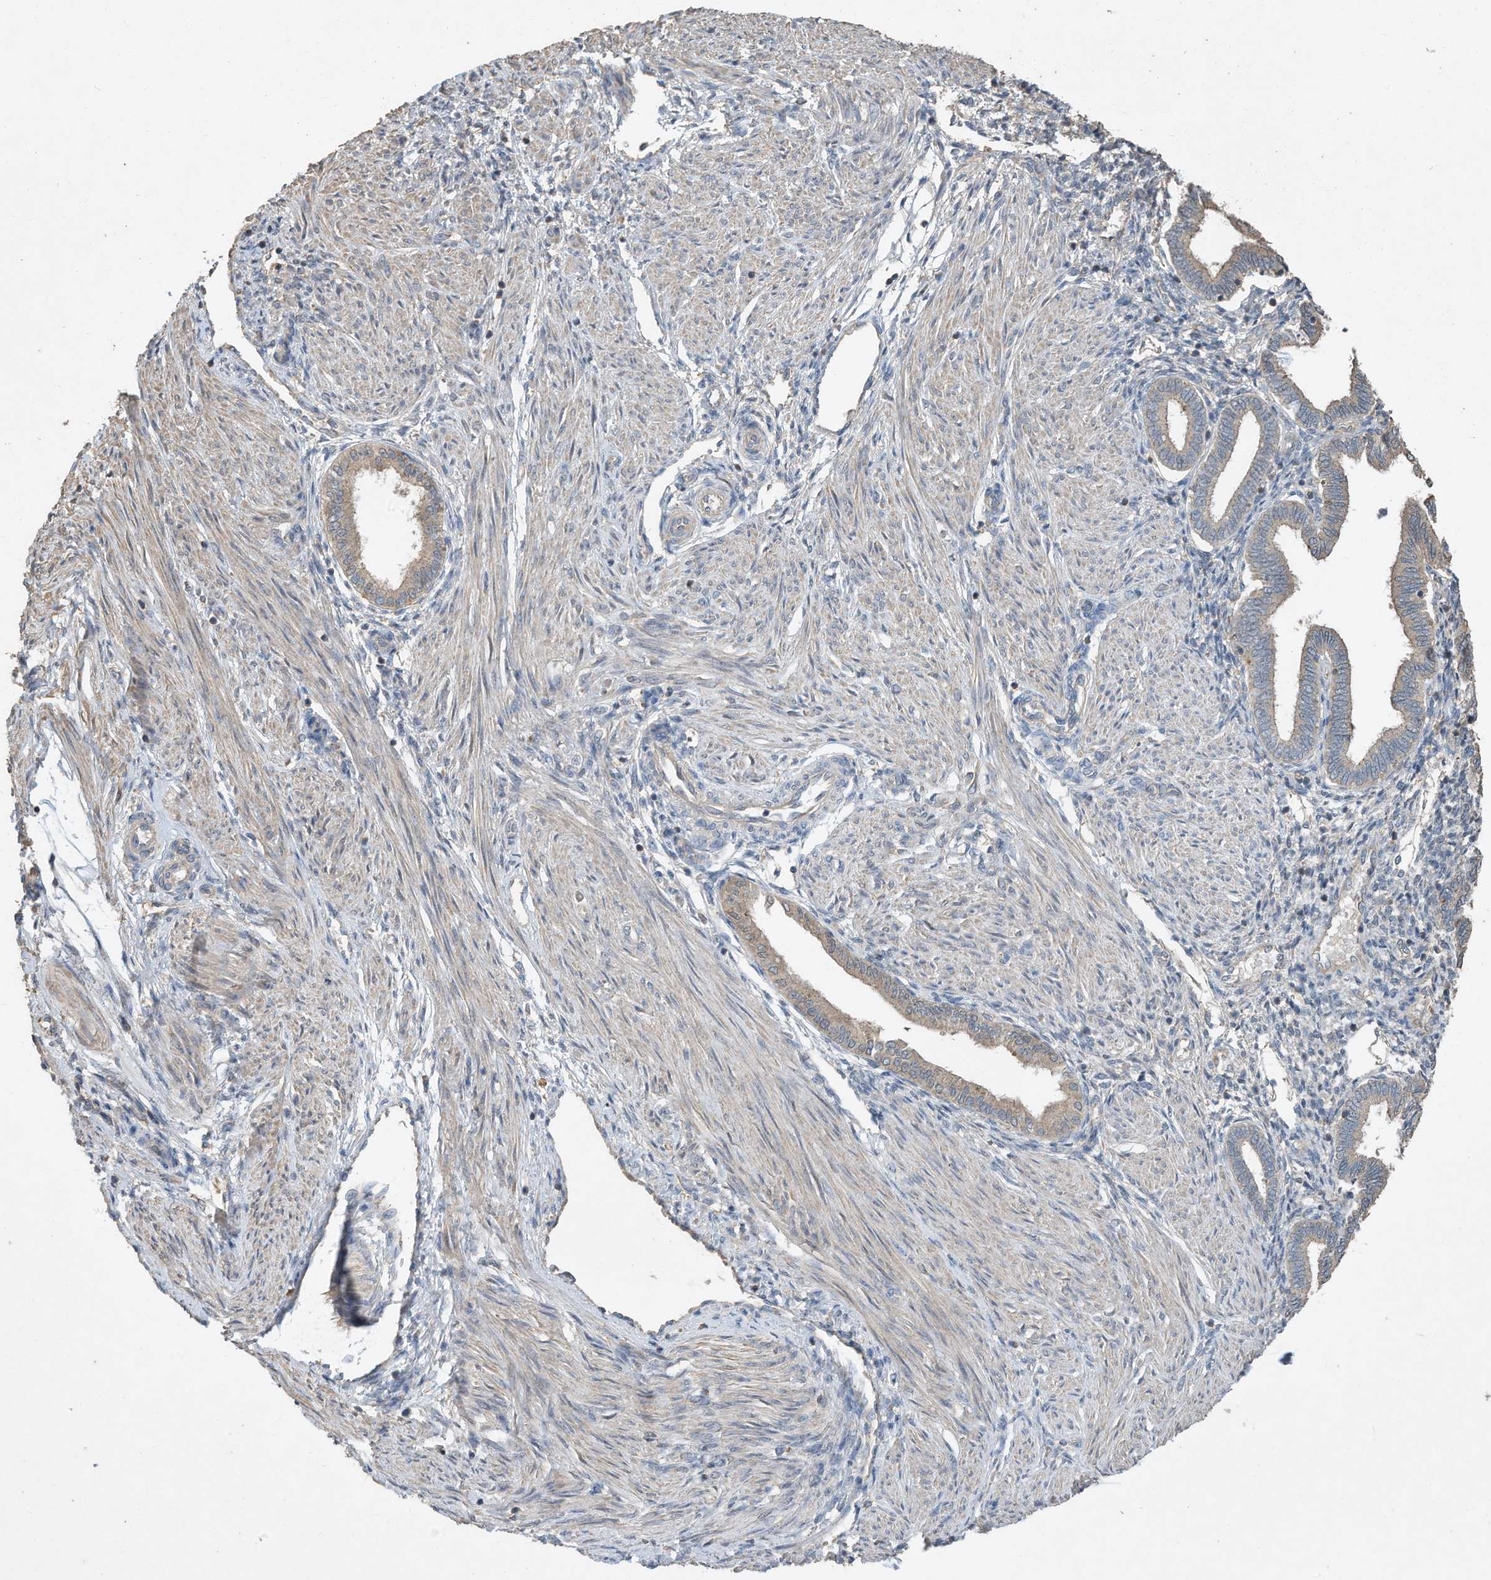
{"staining": {"intensity": "negative", "quantity": "none", "location": "none"}, "tissue": "endometrium", "cell_type": "Cells in endometrial stroma", "image_type": "normal", "snomed": [{"axis": "morphology", "description": "Normal tissue, NOS"}, {"axis": "topography", "description": "Endometrium"}], "caption": "An IHC micrograph of unremarkable endometrium is shown. There is no staining in cells in endometrial stroma of endometrium.", "gene": "CAPN13", "patient": {"sex": "female", "age": 53}}